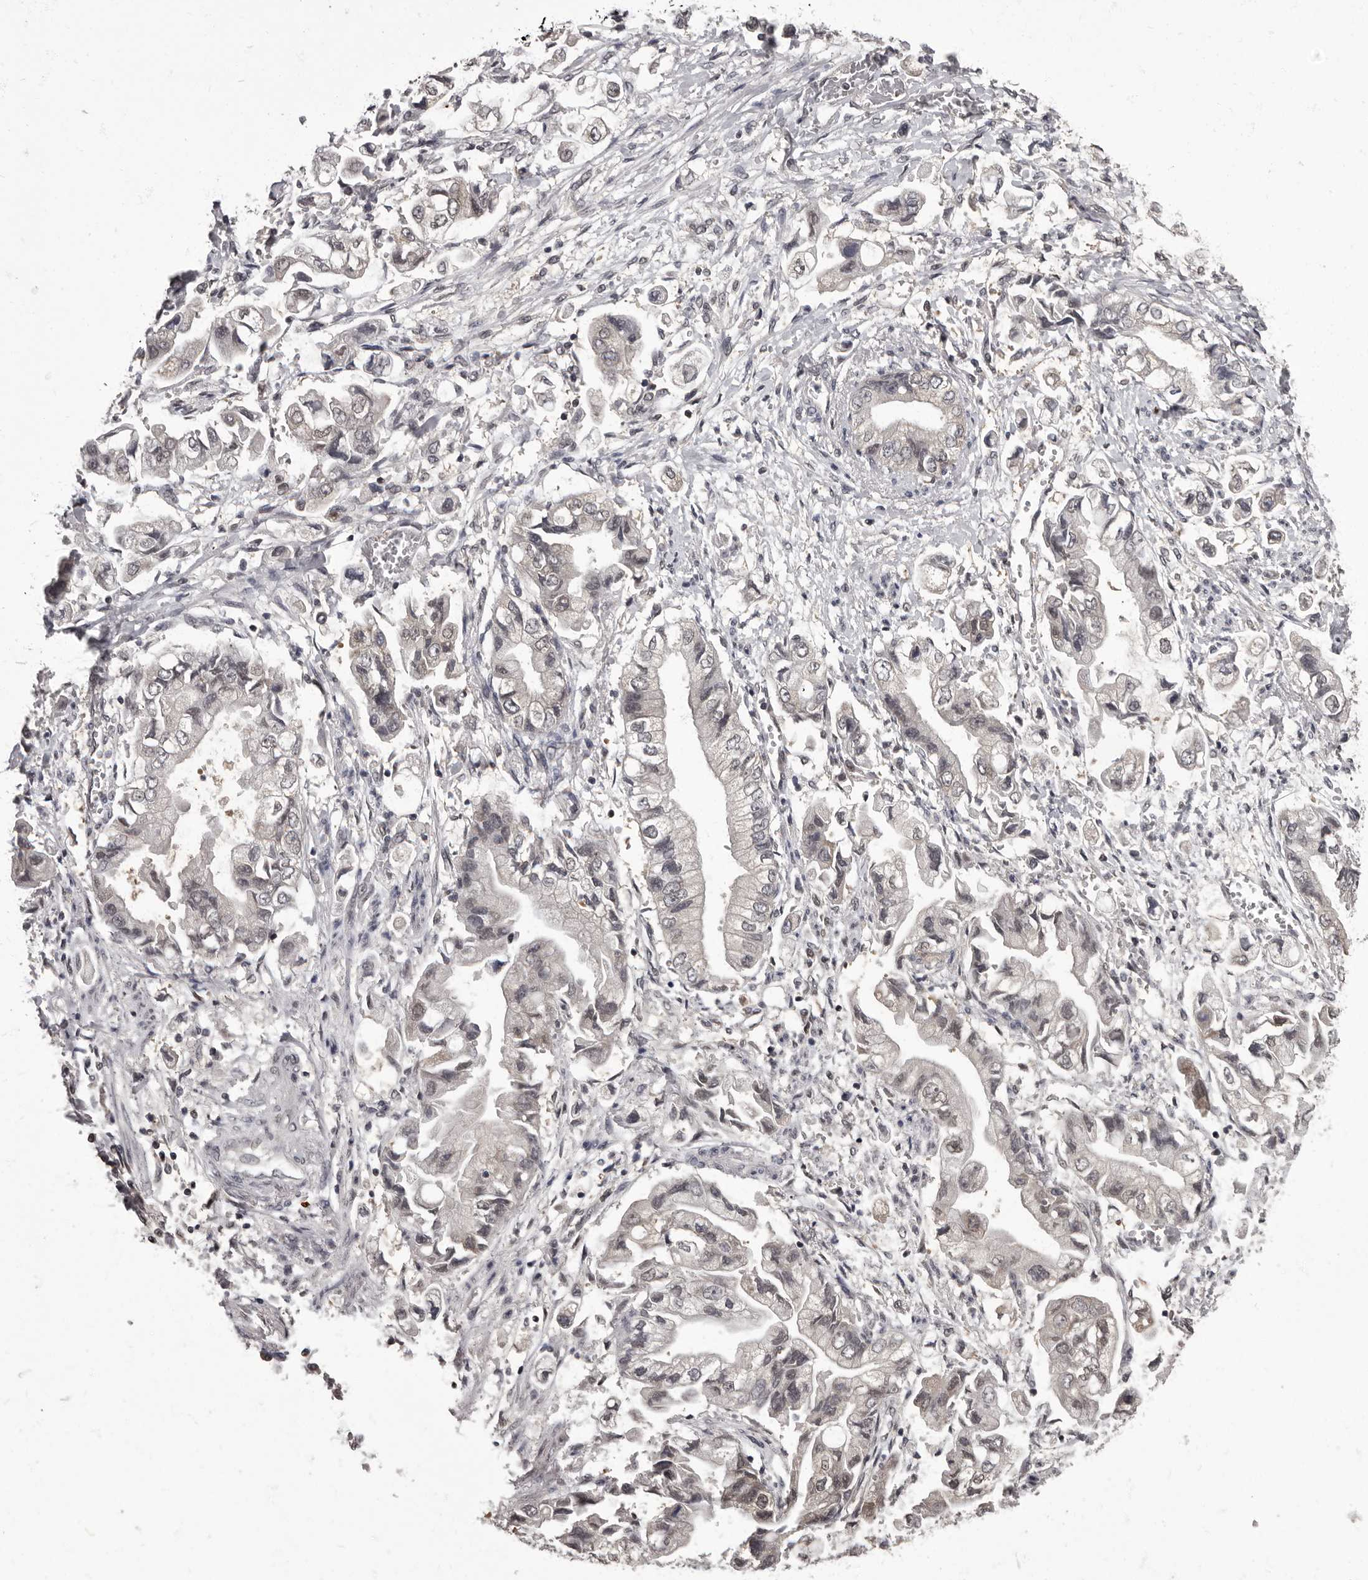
{"staining": {"intensity": "weak", "quantity": "<25%", "location": "nuclear"}, "tissue": "stomach cancer", "cell_type": "Tumor cells", "image_type": "cancer", "snomed": [{"axis": "morphology", "description": "Adenocarcinoma, NOS"}, {"axis": "topography", "description": "Stomach"}], "caption": "This is an immunohistochemistry photomicrograph of human stomach cancer. There is no expression in tumor cells.", "gene": "C1orf50", "patient": {"sex": "male", "age": 62}}